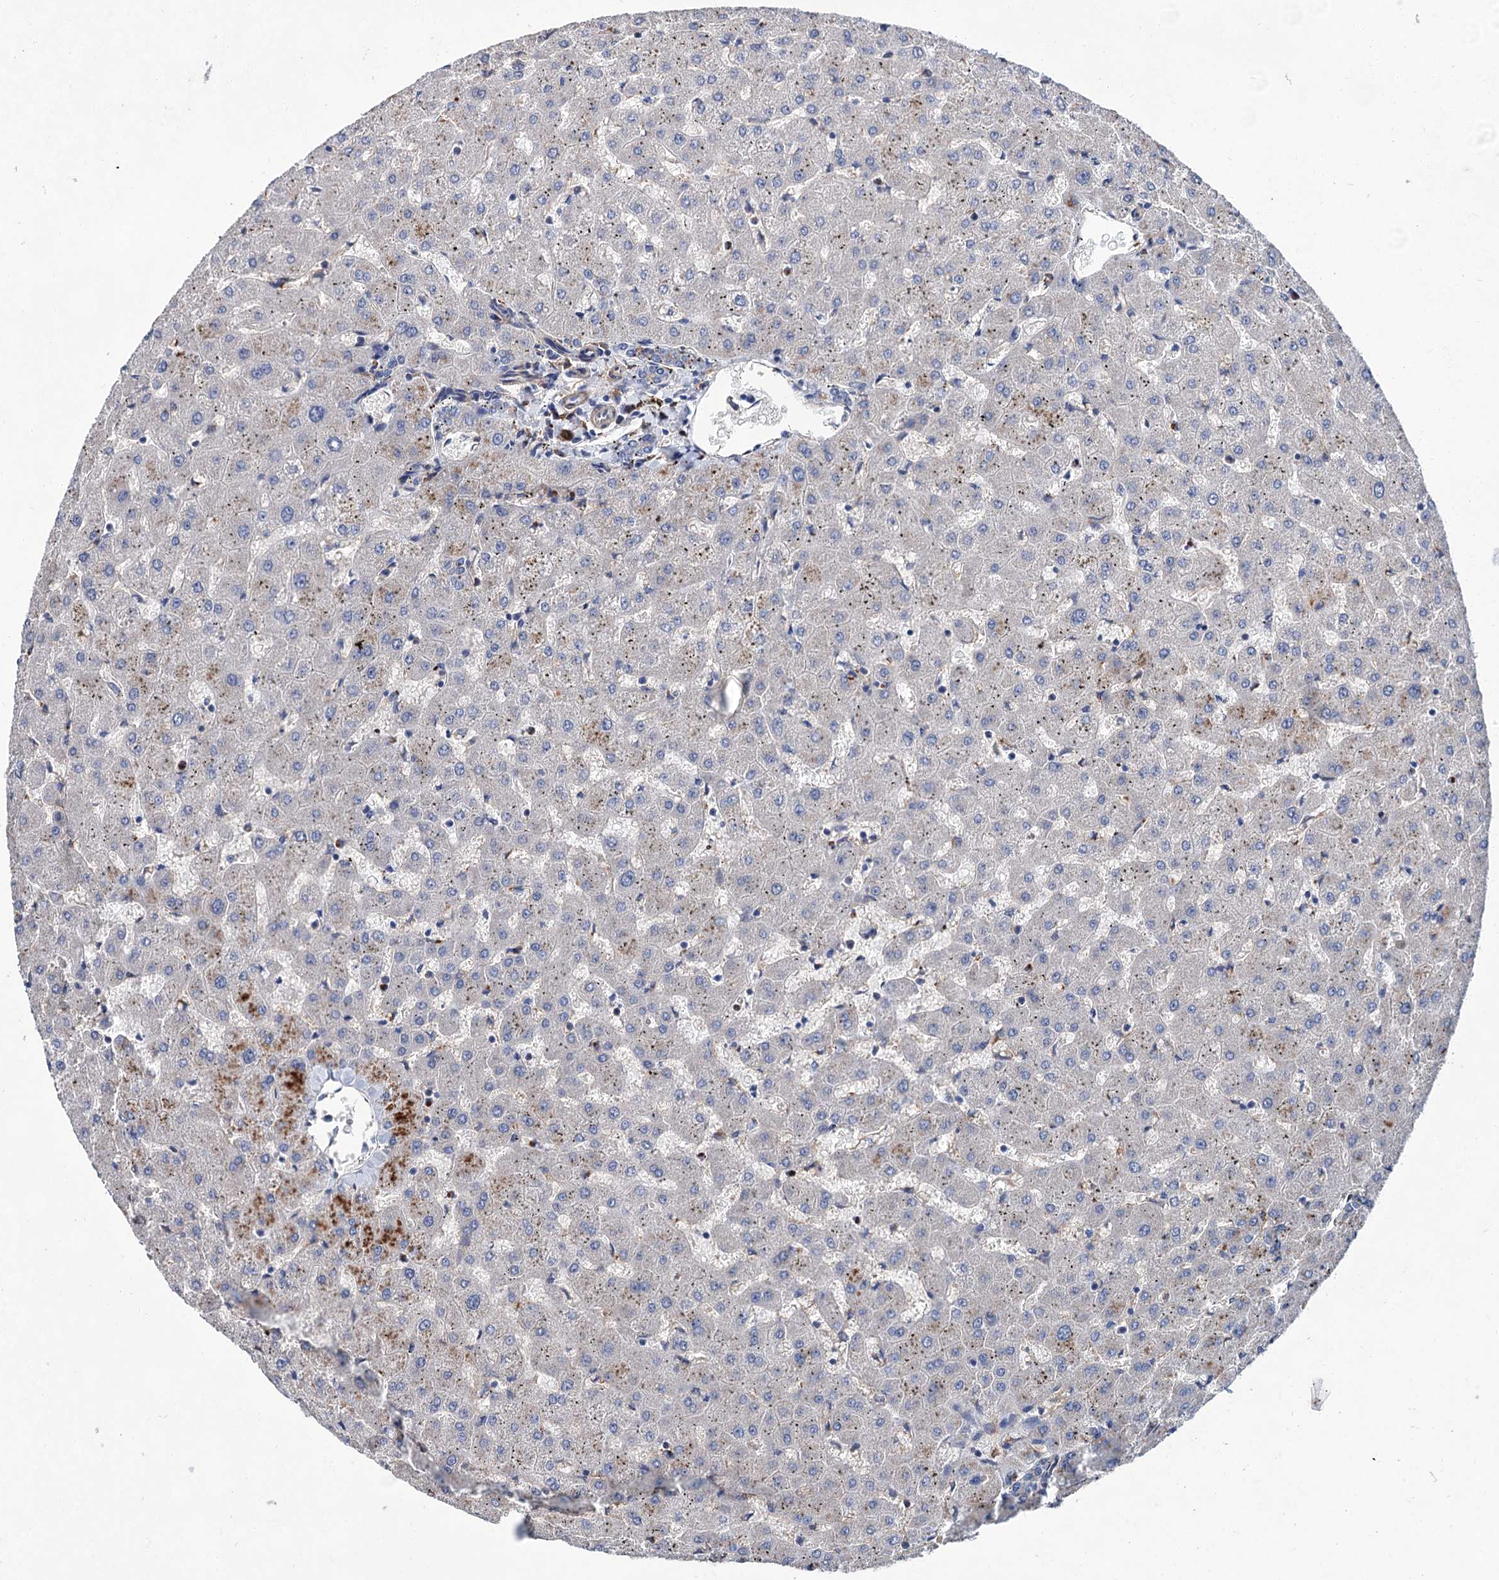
{"staining": {"intensity": "negative", "quantity": "none", "location": "none"}, "tissue": "liver", "cell_type": "Cholangiocytes", "image_type": "normal", "snomed": [{"axis": "morphology", "description": "Normal tissue, NOS"}, {"axis": "topography", "description": "Liver"}], "caption": "Cholangiocytes are negative for brown protein staining in normal liver.", "gene": "TMTC3", "patient": {"sex": "female", "age": 63}}